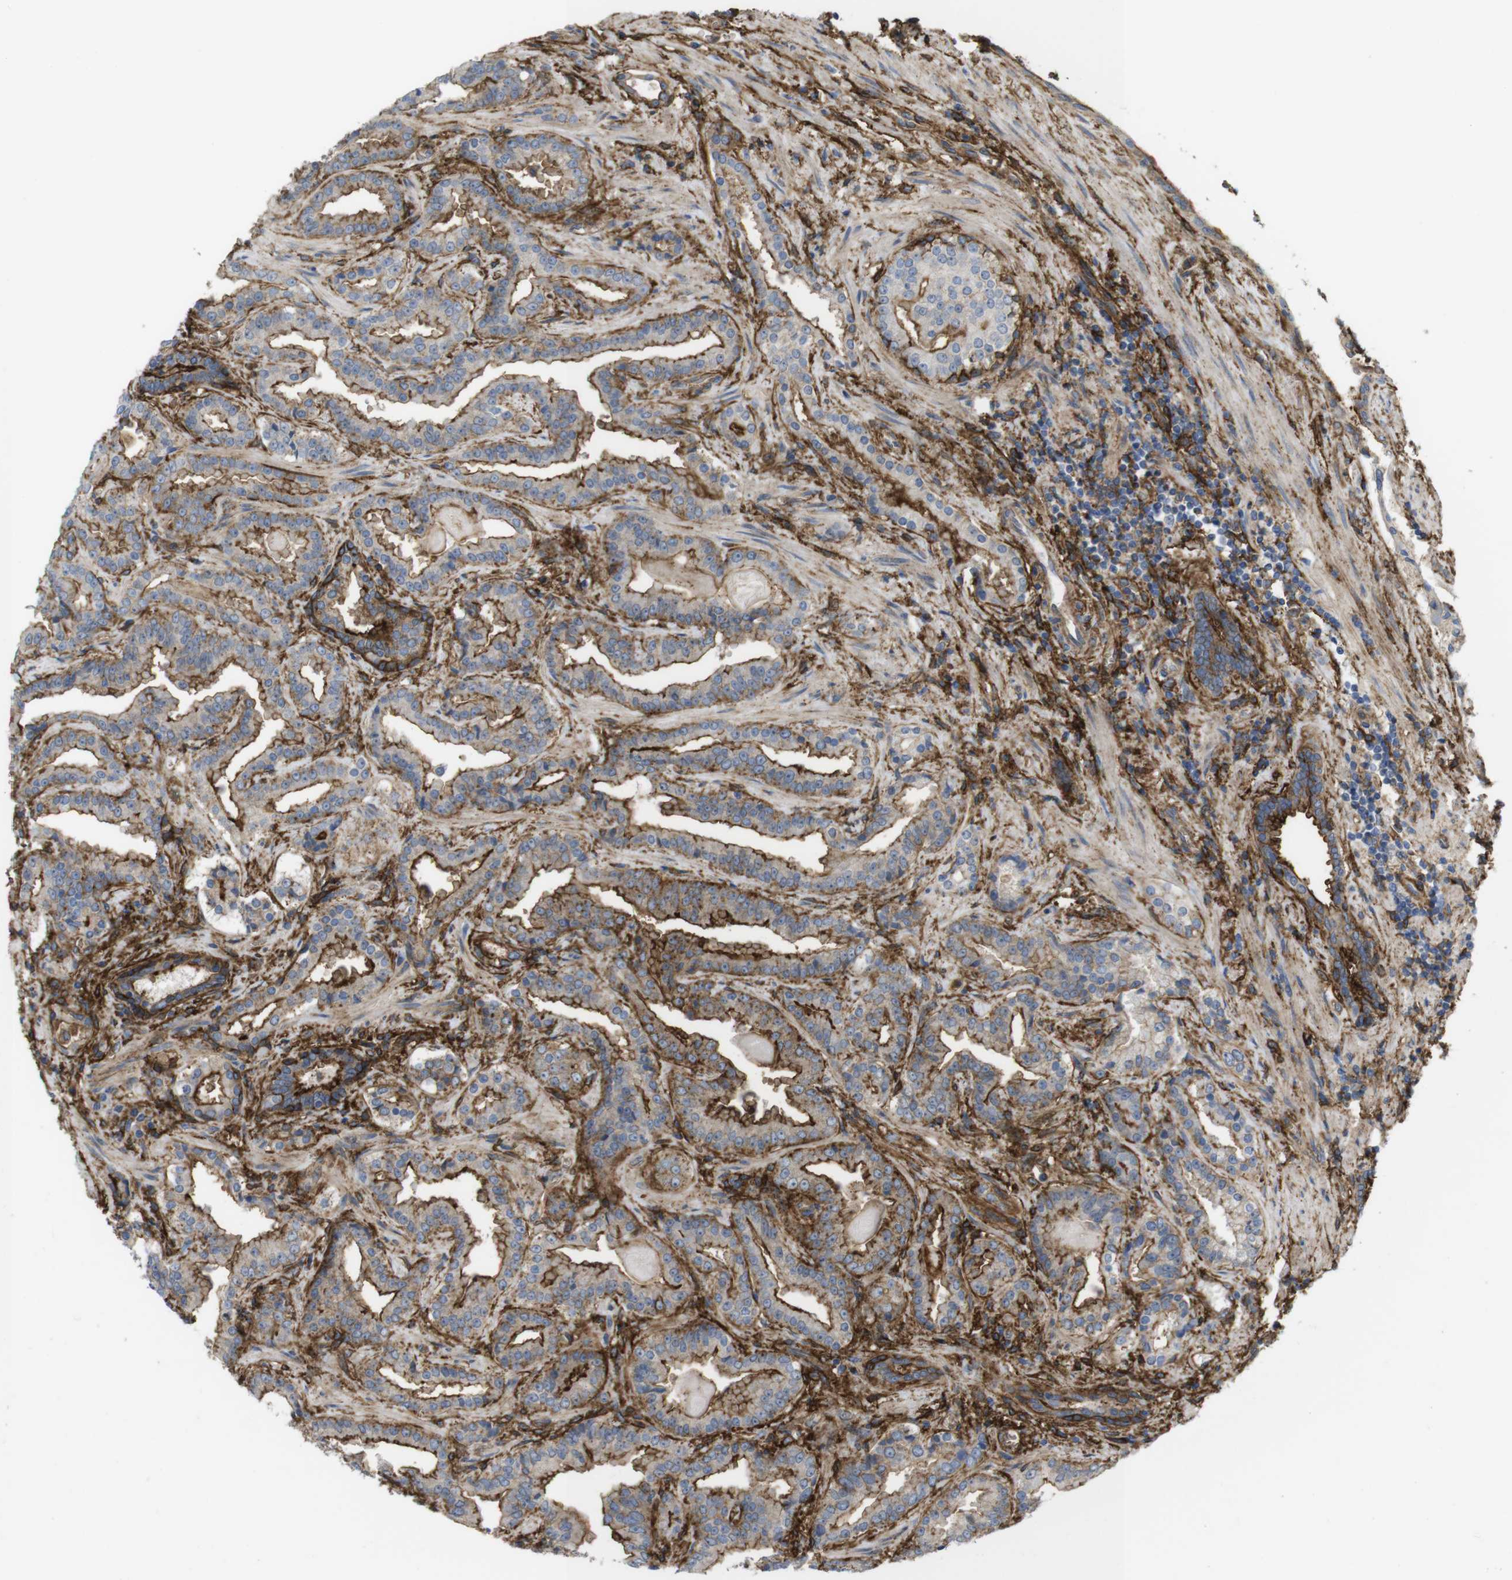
{"staining": {"intensity": "moderate", "quantity": "25%-75%", "location": "cytoplasmic/membranous"}, "tissue": "prostate cancer", "cell_type": "Tumor cells", "image_type": "cancer", "snomed": [{"axis": "morphology", "description": "Adenocarcinoma, Low grade"}, {"axis": "topography", "description": "Prostate"}], "caption": "The micrograph demonstrates staining of prostate cancer, revealing moderate cytoplasmic/membranous protein staining (brown color) within tumor cells.", "gene": "CYBRD1", "patient": {"sex": "male", "age": 60}}